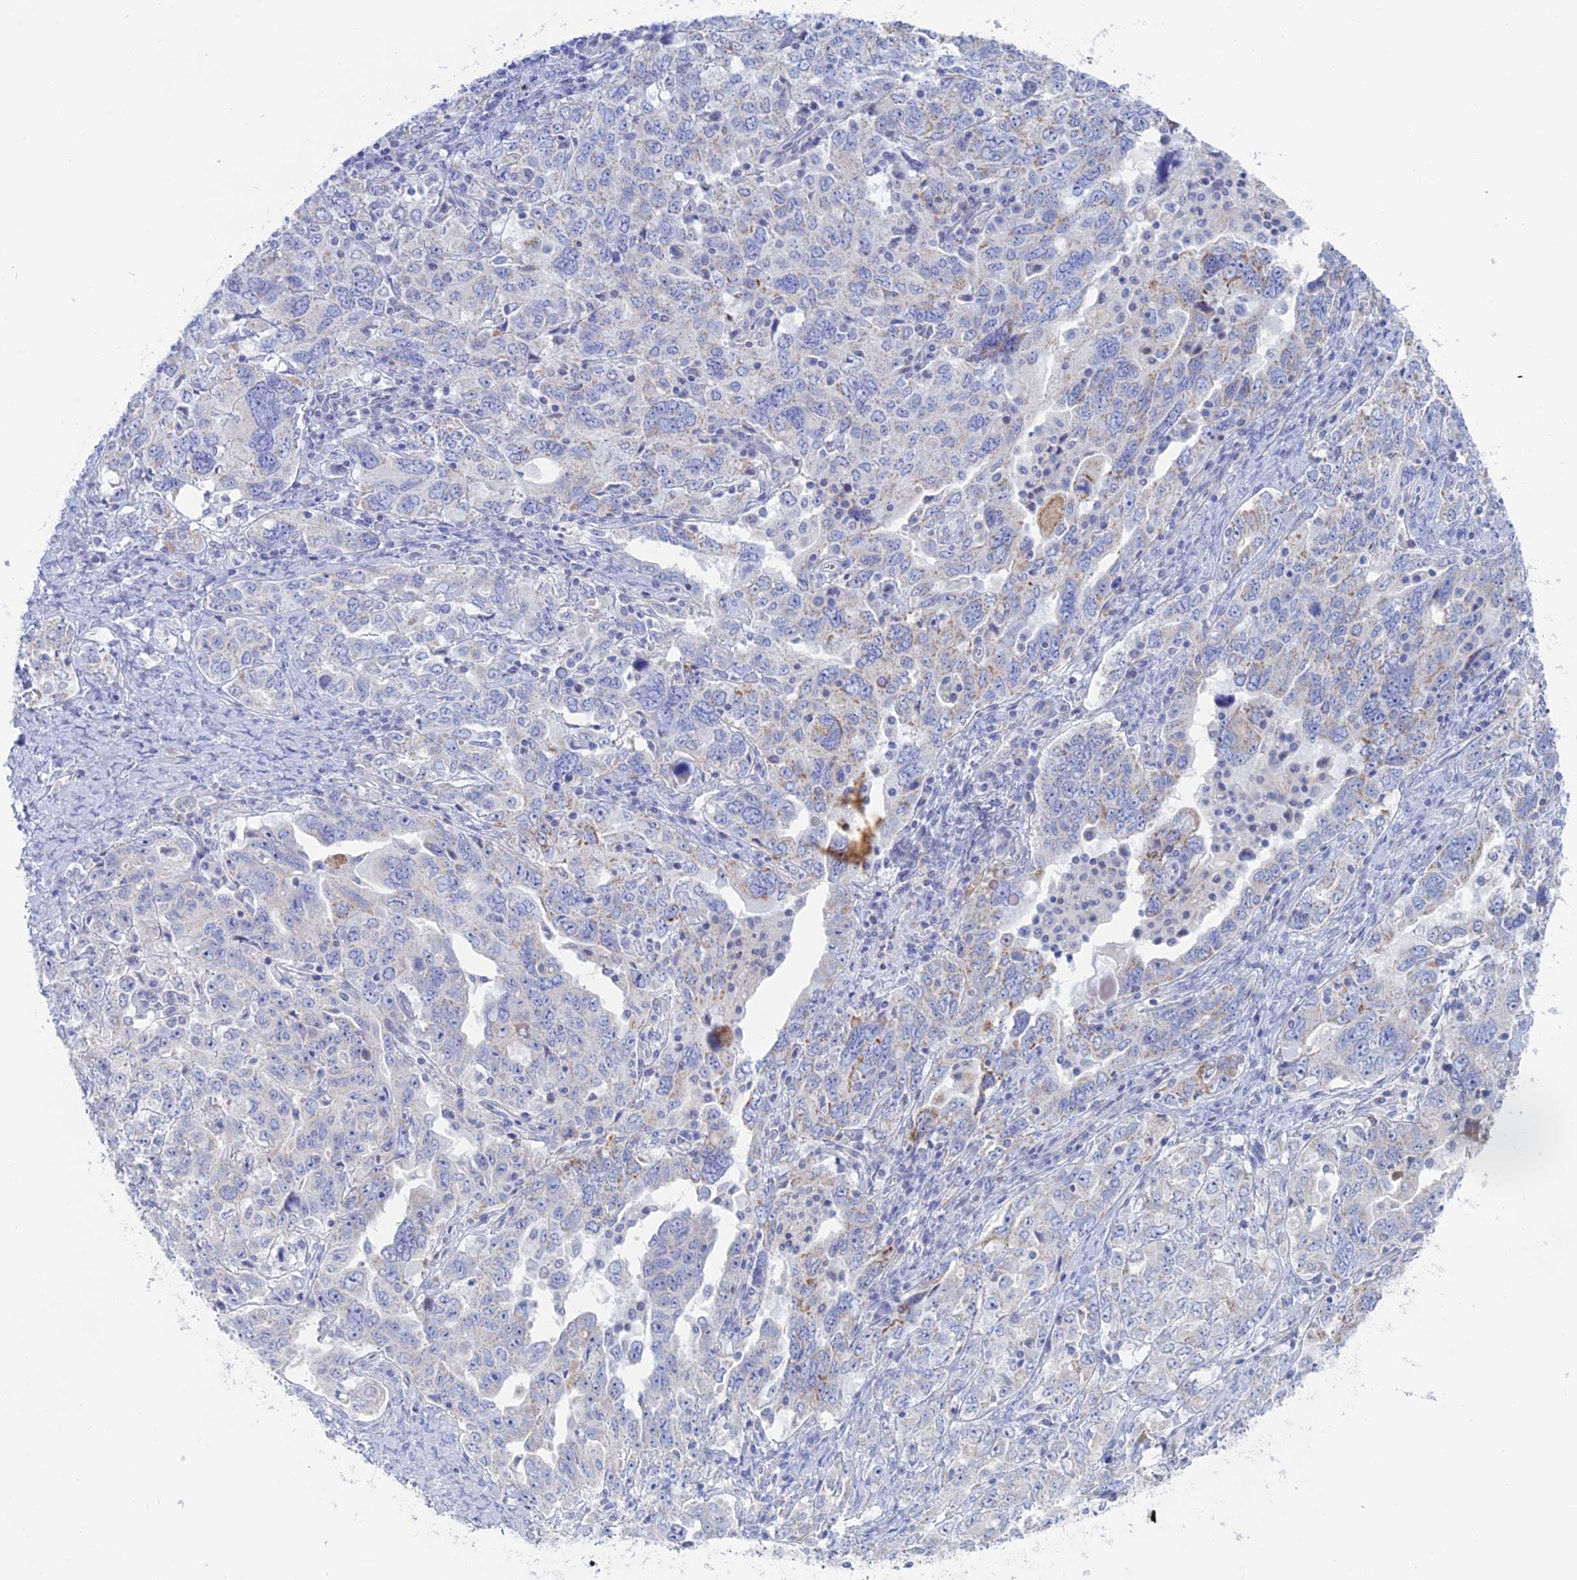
{"staining": {"intensity": "negative", "quantity": "none", "location": "none"}, "tissue": "ovarian cancer", "cell_type": "Tumor cells", "image_type": "cancer", "snomed": [{"axis": "morphology", "description": "Carcinoma, endometroid"}, {"axis": "topography", "description": "Ovary"}], "caption": "This is an immunohistochemistry histopathology image of endometroid carcinoma (ovarian). There is no expression in tumor cells.", "gene": "TBC1D30", "patient": {"sex": "female", "age": 62}}